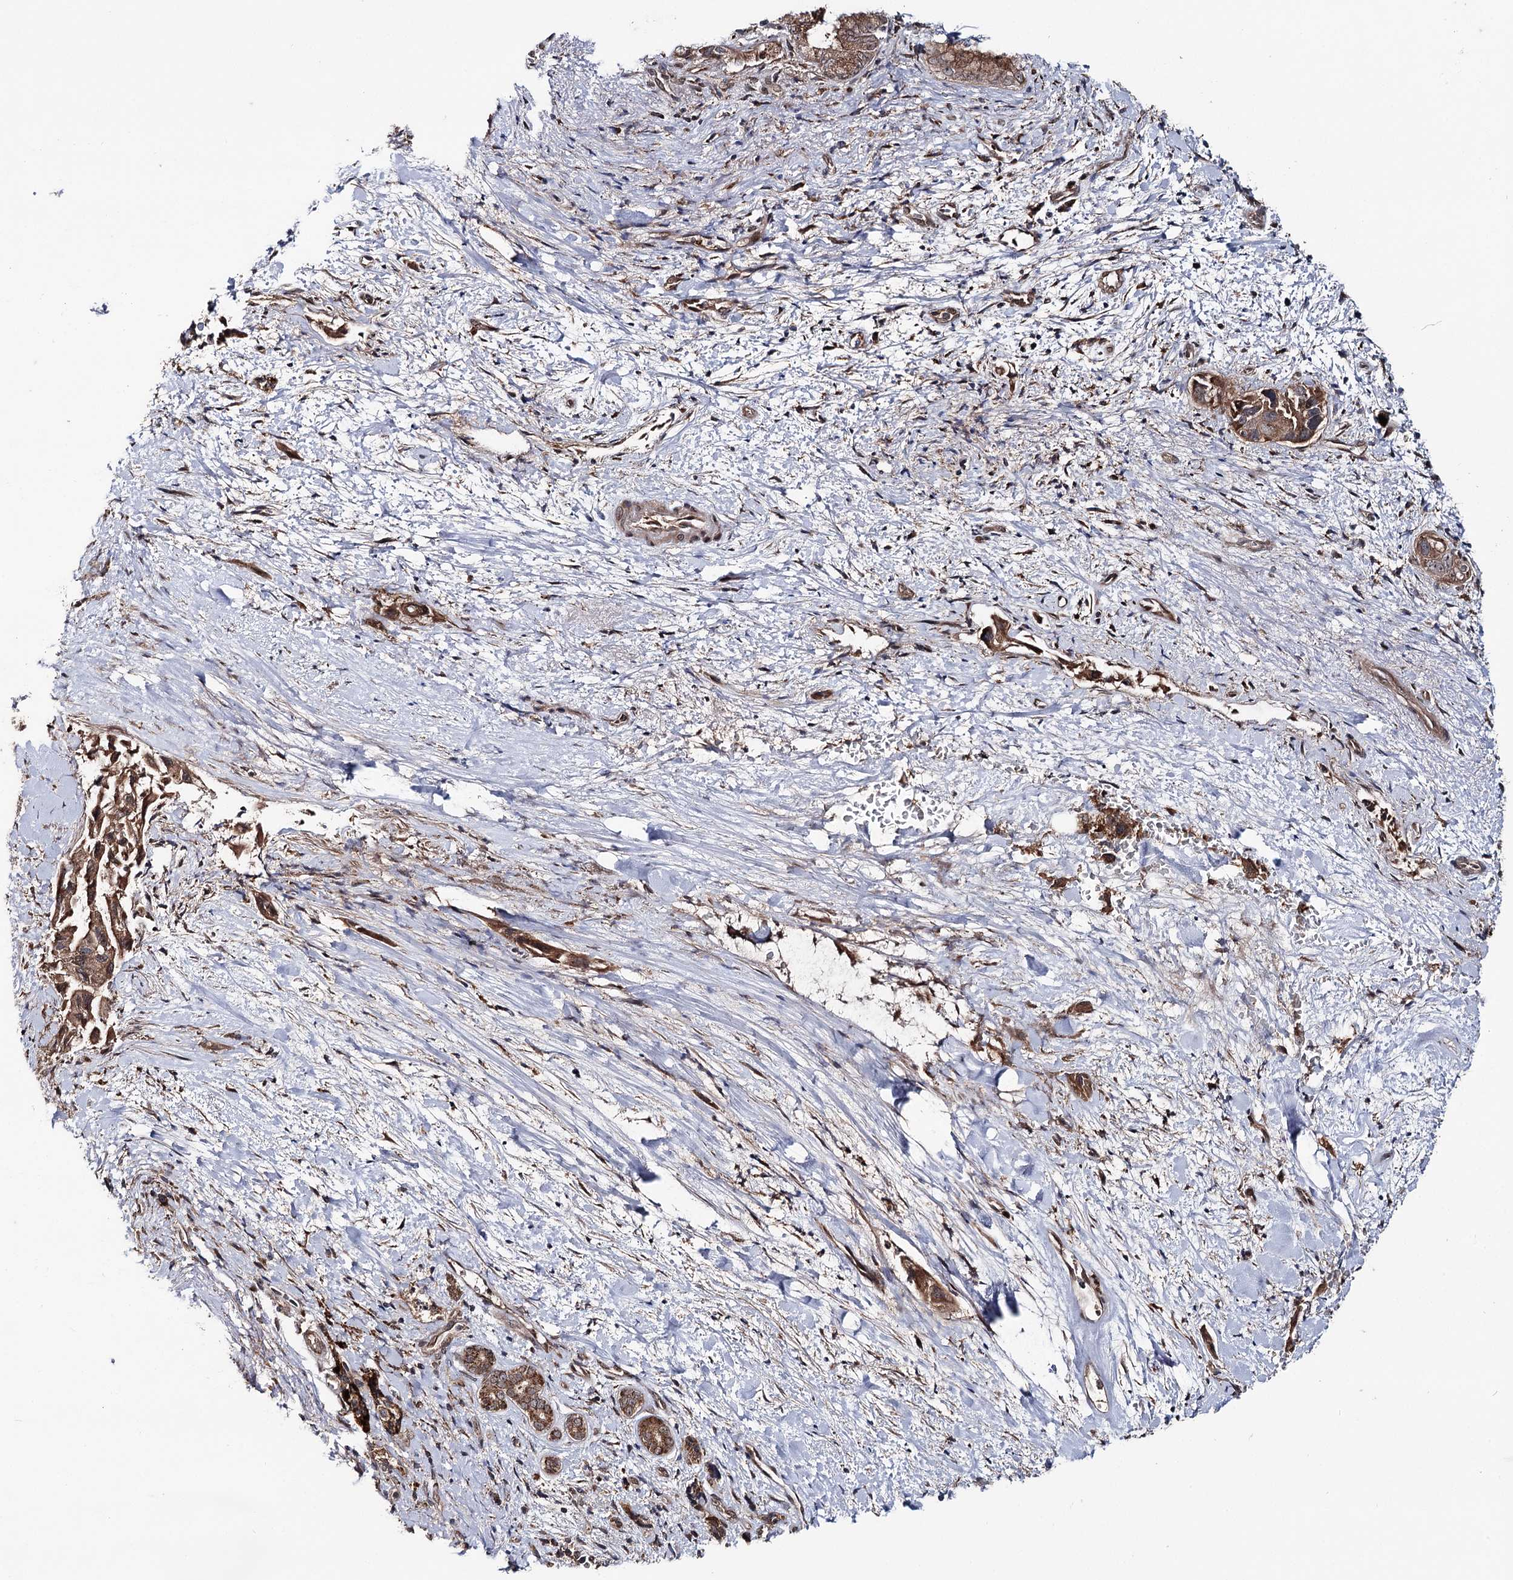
{"staining": {"intensity": "strong", "quantity": ">75%", "location": "cytoplasmic/membranous"}, "tissue": "pancreatic cancer", "cell_type": "Tumor cells", "image_type": "cancer", "snomed": [{"axis": "morphology", "description": "Adenocarcinoma, NOS"}, {"axis": "topography", "description": "Pancreas"}], "caption": "Immunohistochemical staining of adenocarcinoma (pancreatic) reveals strong cytoplasmic/membranous protein staining in approximately >75% of tumor cells.", "gene": "MSANTD2", "patient": {"sex": "female", "age": 78}}